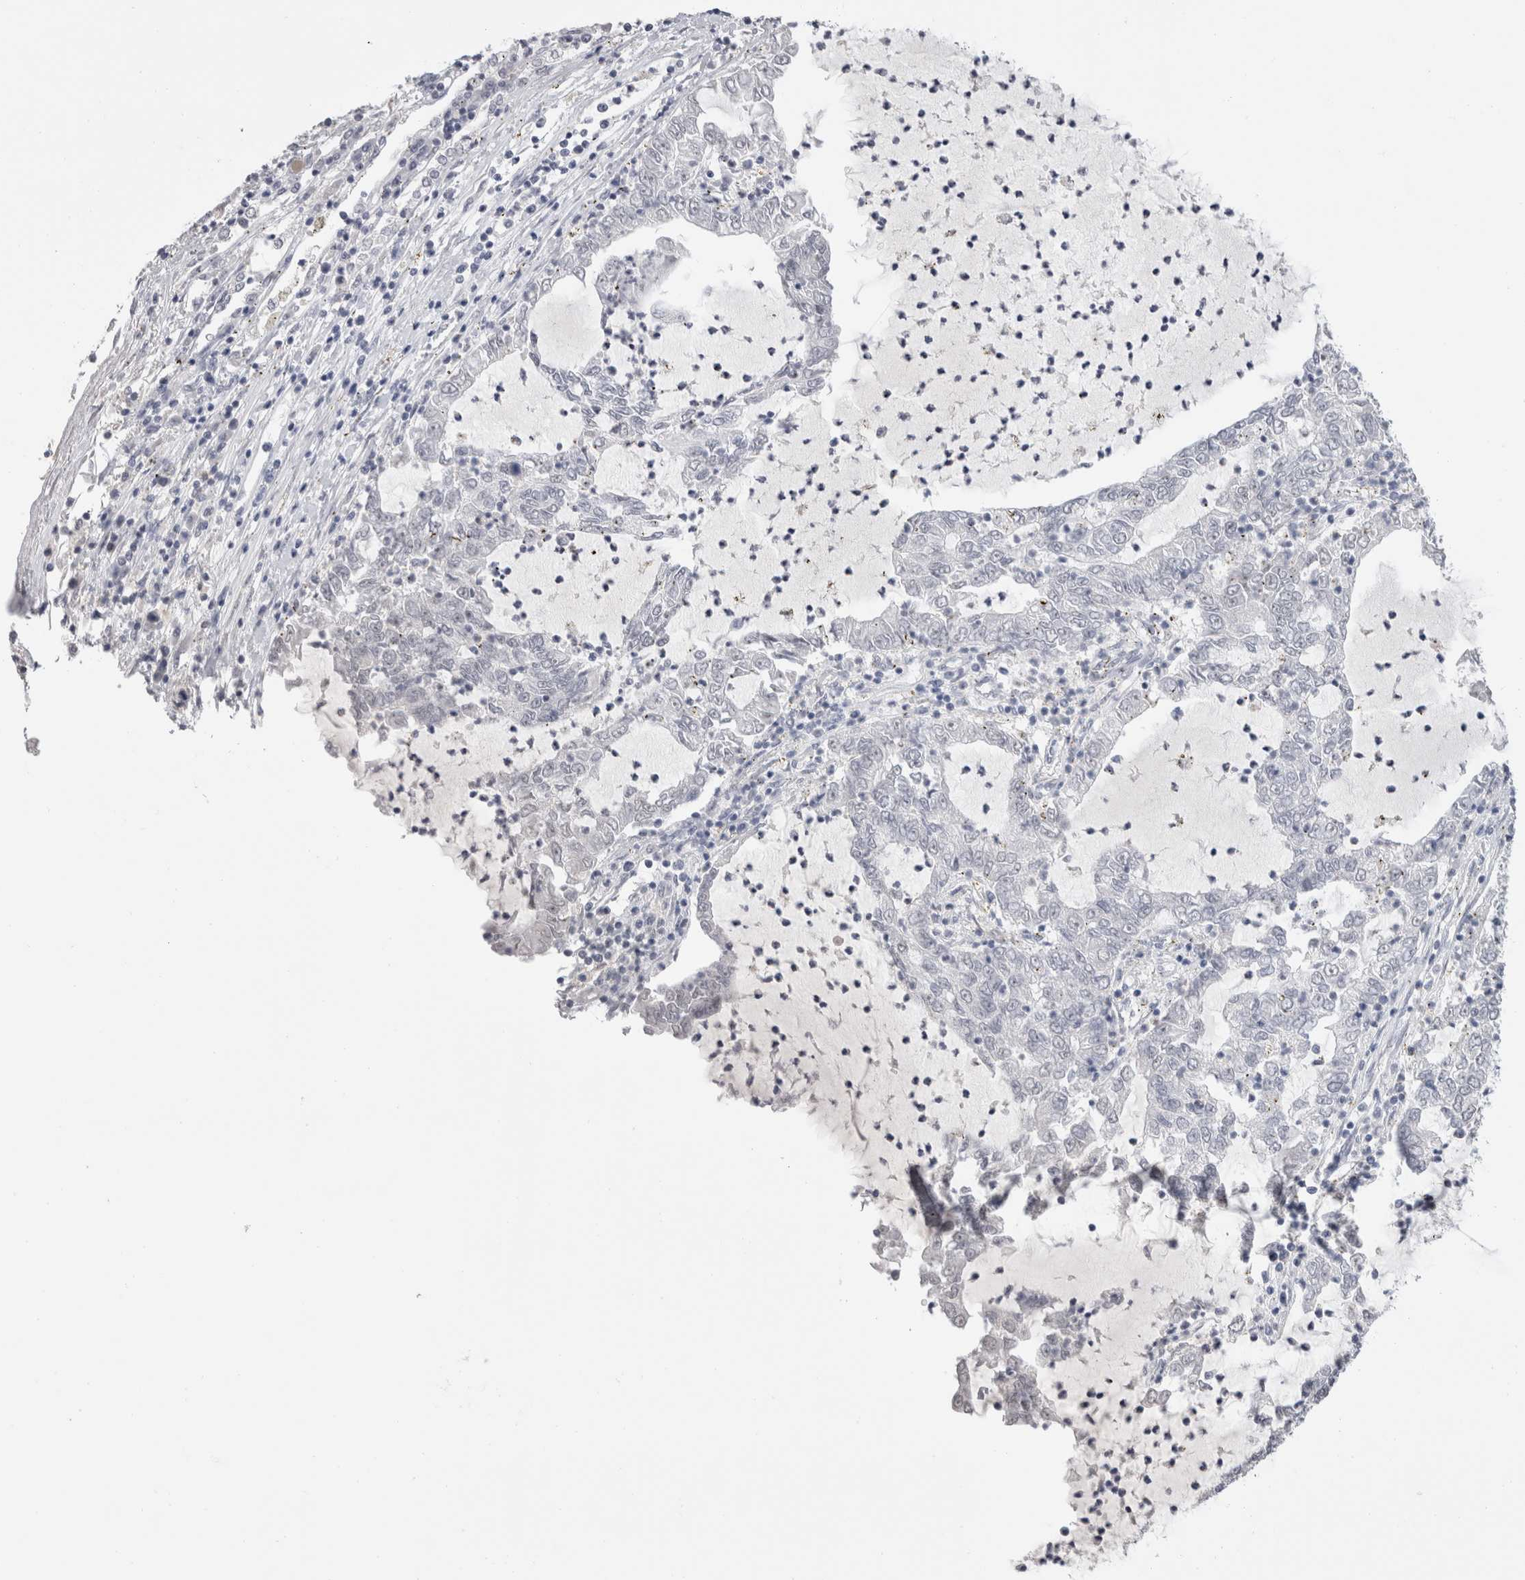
{"staining": {"intensity": "negative", "quantity": "none", "location": "none"}, "tissue": "lung cancer", "cell_type": "Tumor cells", "image_type": "cancer", "snomed": [{"axis": "morphology", "description": "Adenocarcinoma, NOS"}, {"axis": "topography", "description": "Lung"}], "caption": "Immunohistochemical staining of lung cancer (adenocarcinoma) shows no significant staining in tumor cells. (DAB (3,3'-diaminobenzidine) immunohistochemistry (IHC), high magnification).", "gene": "CADM3", "patient": {"sex": "female", "age": 51}}